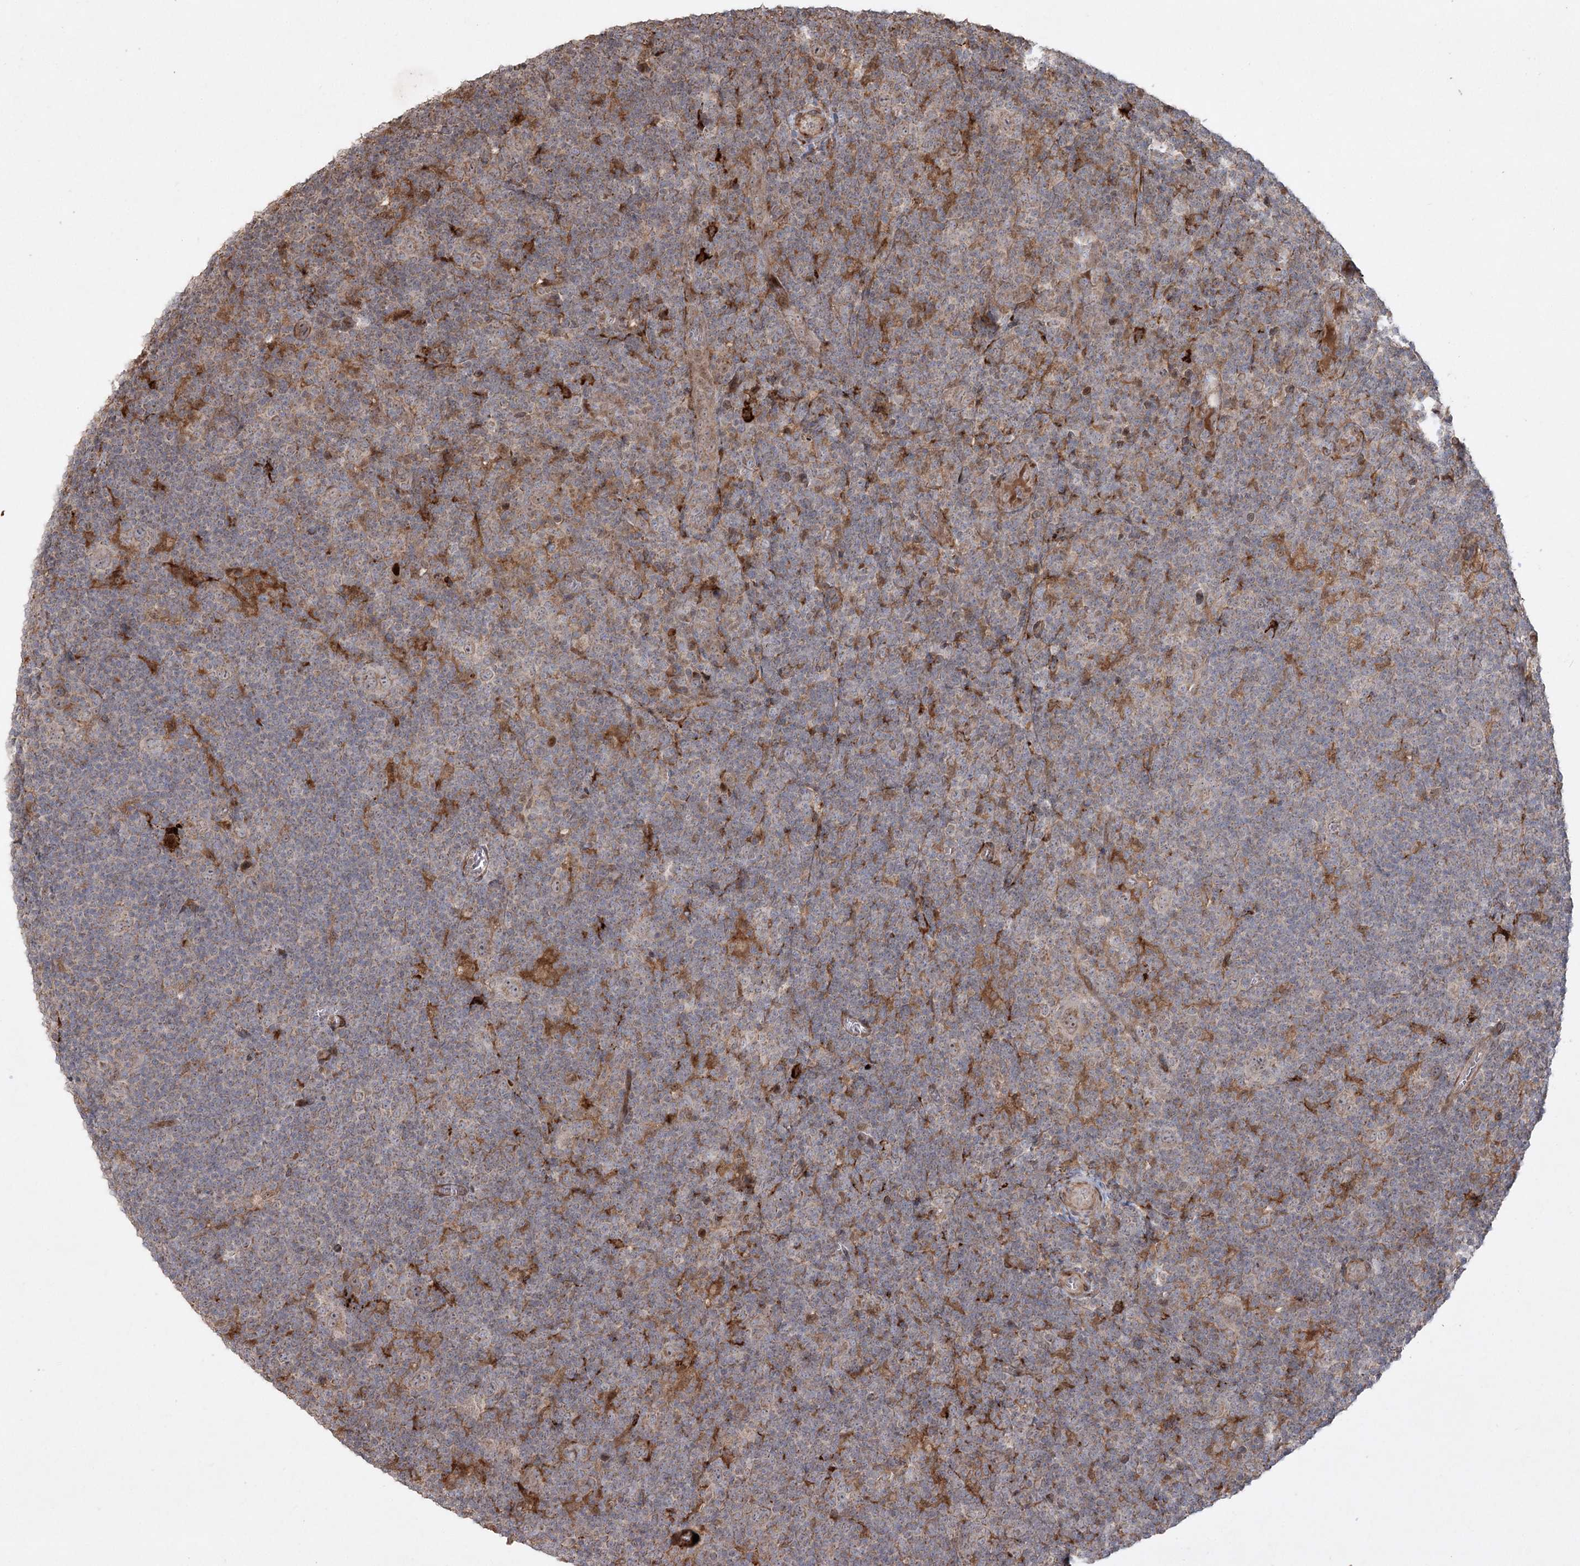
{"staining": {"intensity": "weak", "quantity": ">75%", "location": "cytoplasmic/membranous"}, "tissue": "lymphoma", "cell_type": "Tumor cells", "image_type": "cancer", "snomed": [{"axis": "morphology", "description": "Hodgkin's disease, NOS"}, {"axis": "topography", "description": "Lymph node"}], "caption": "Protein positivity by immunohistochemistry (IHC) exhibits weak cytoplasmic/membranous staining in about >75% of tumor cells in Hodgkin's disease.", "gene": "KBTBD4", "patient": {"sex": "female", "age": 57}}